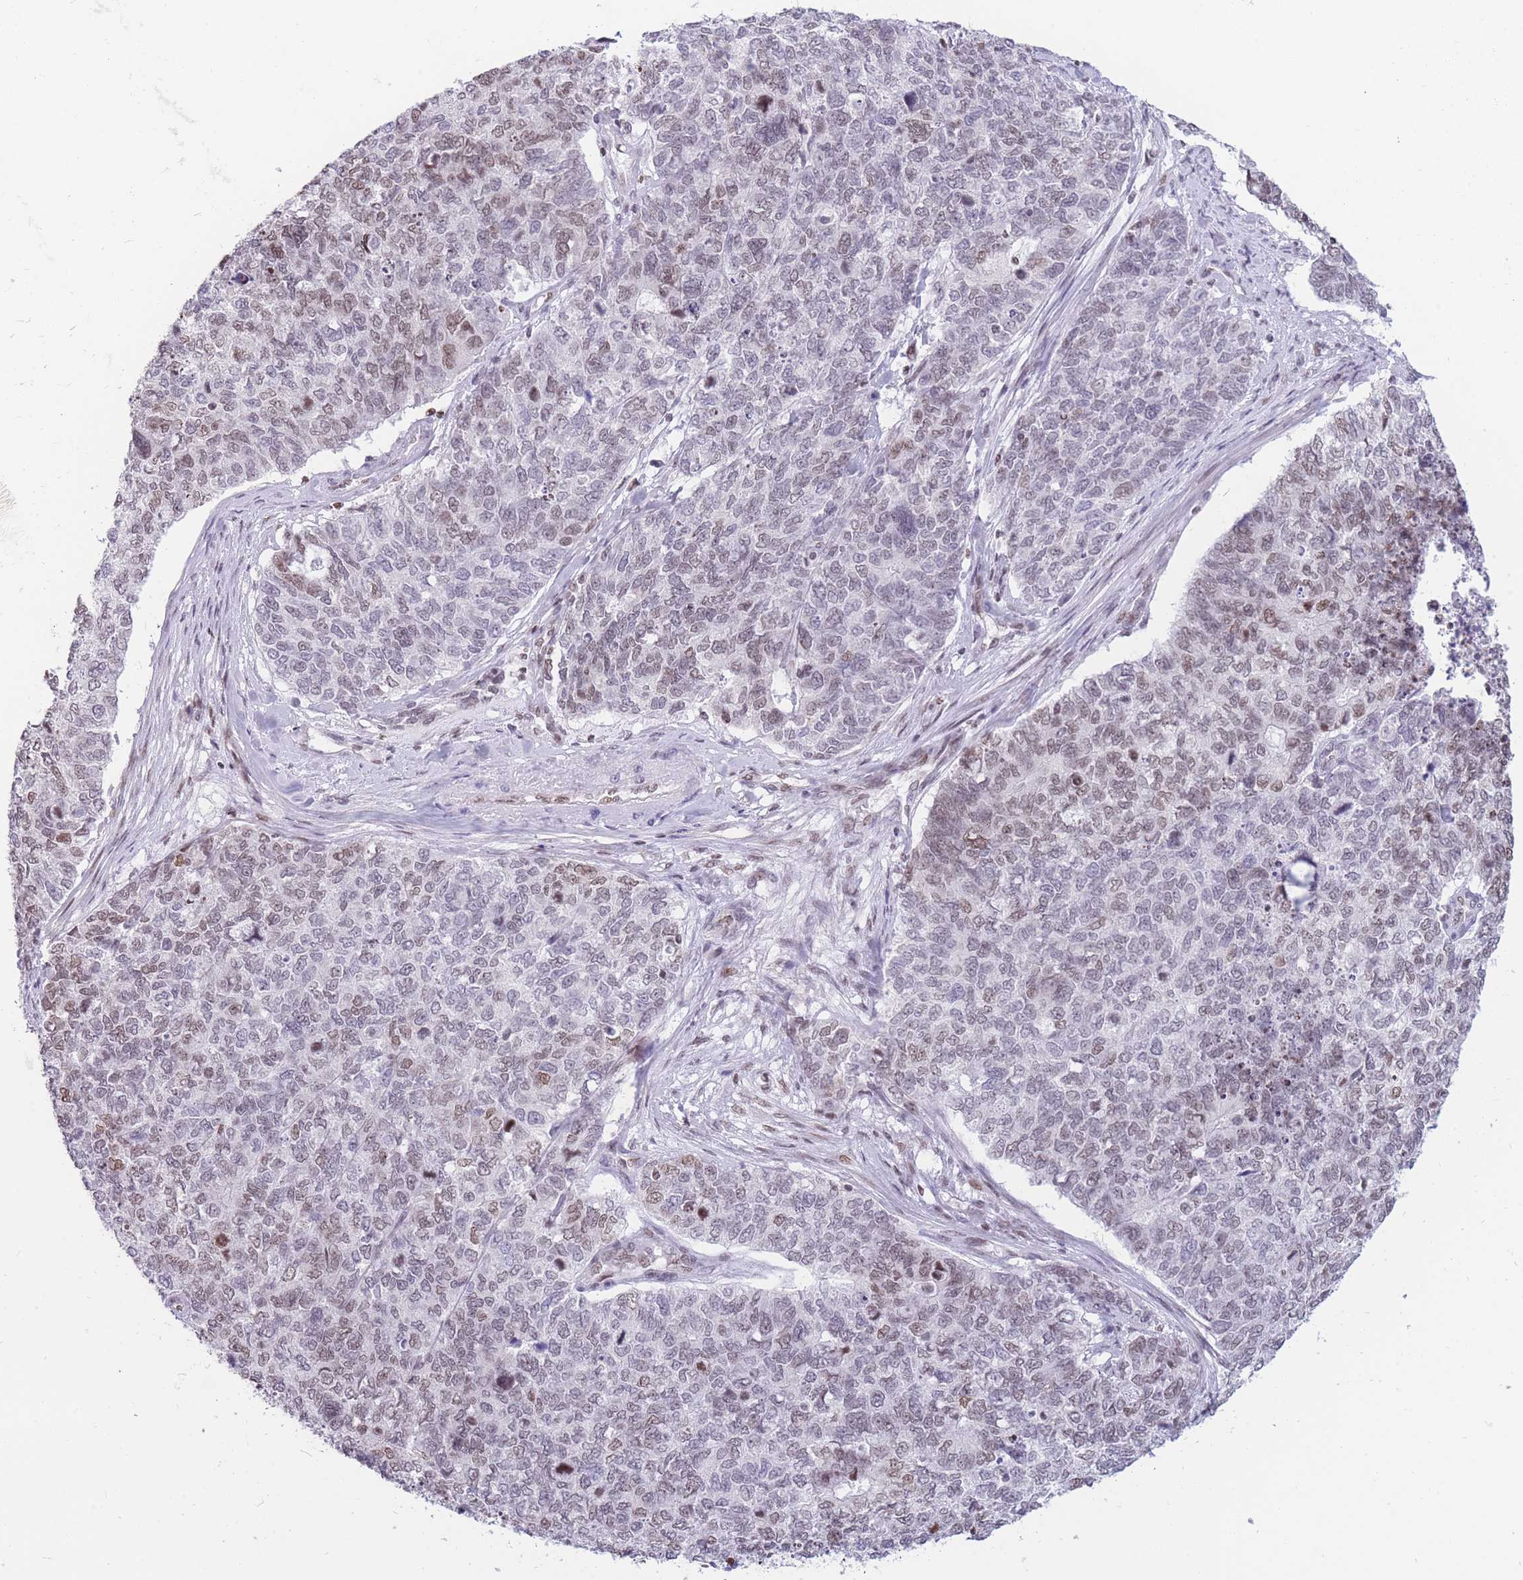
{"staining": {"intensity": "weak", "quantity": "<25%", "location": "nuclear"}, "tissue": "cervical cancer", "cell_type": "Tumor cells", "image_type": "cancer", "snomed": [{"axis": "morphology", "description": "Squamous cell carcinoma, NOS"}, {"axis": "topography", "description": "Cervix"}], "caption": "A histopathology image of human cervical squamous cell carcinoma is negative for staining in tumor cells.", "gene": "HMGN1", "patient": {"sex": "female", "age": 63}}